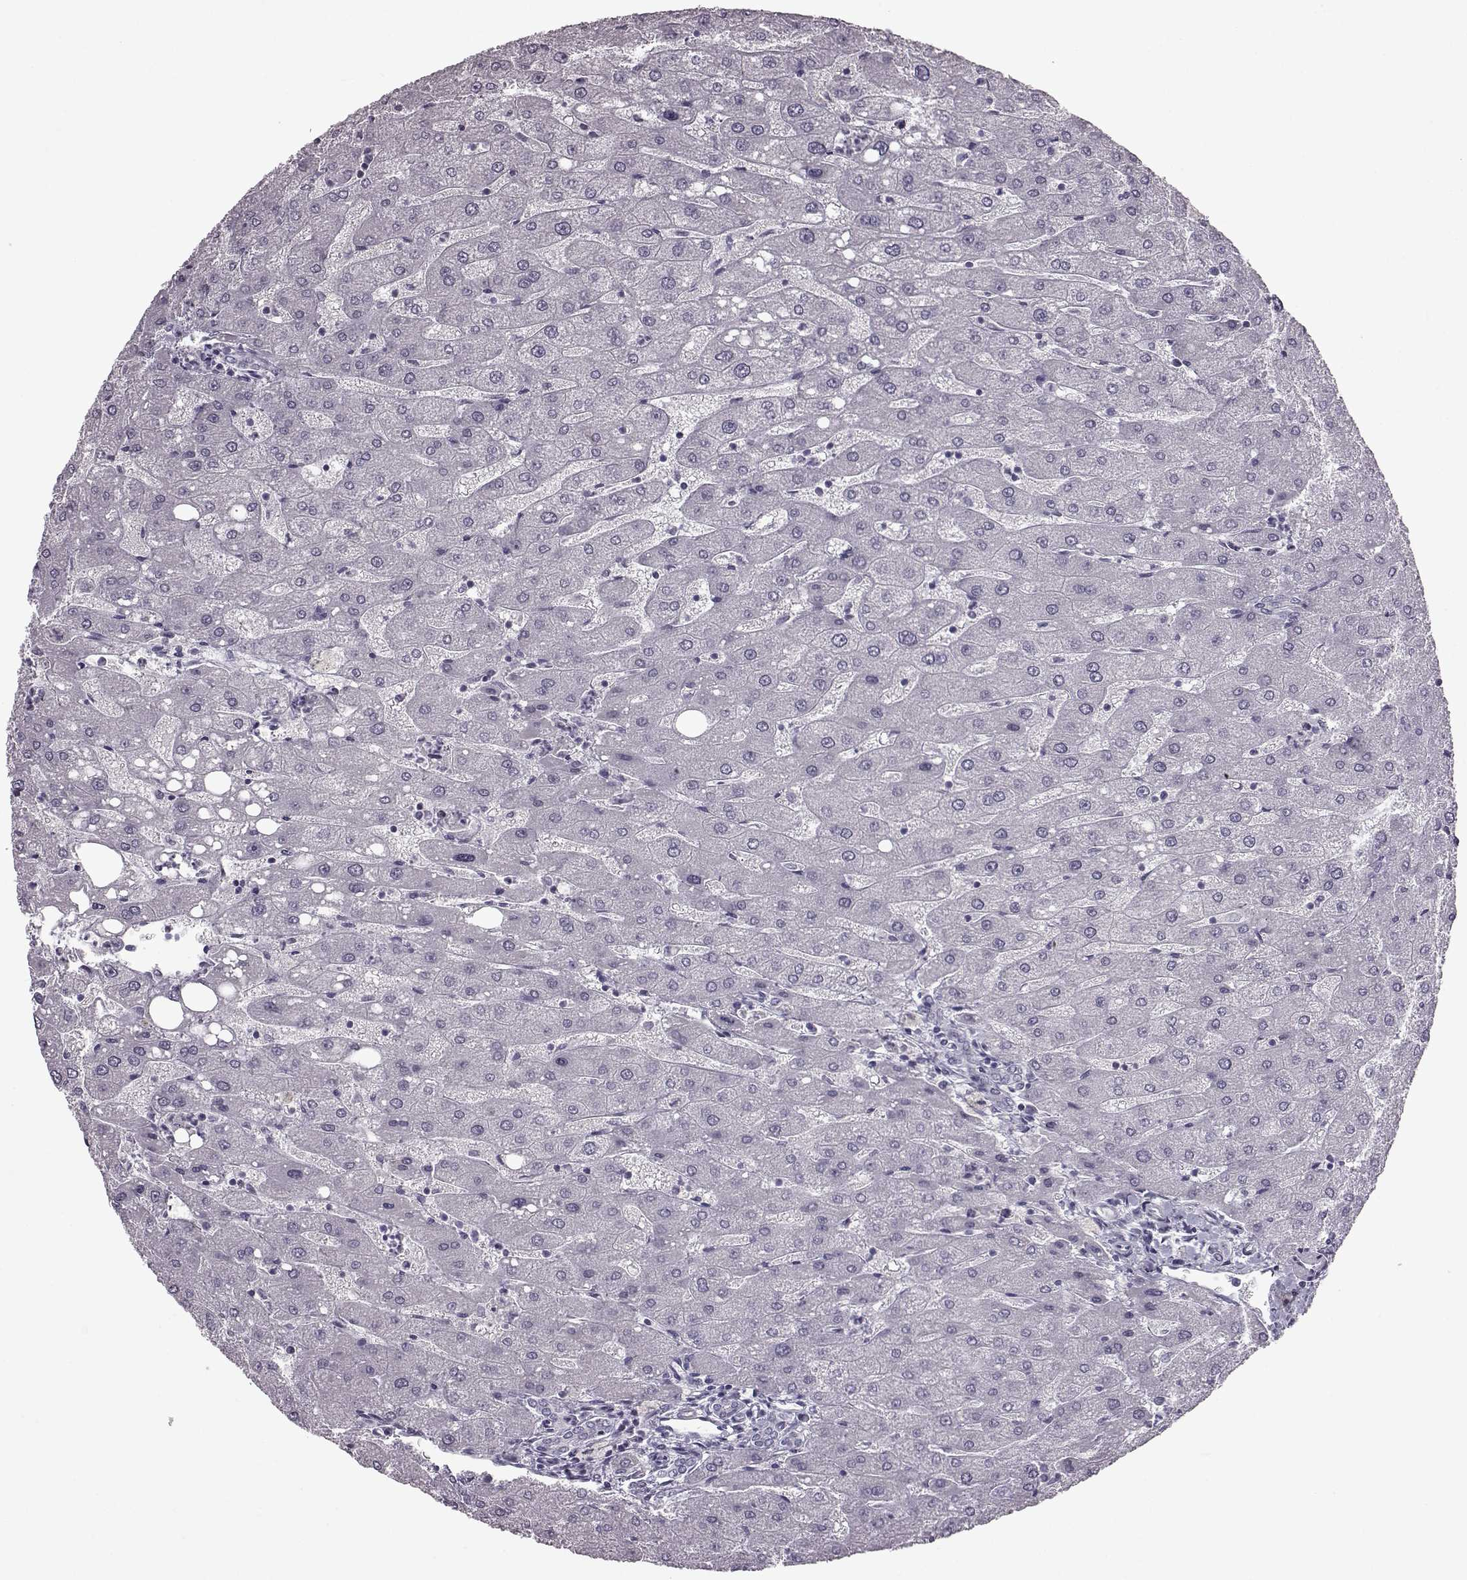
{"staining": {"intensity": "negative", "quantity": "none", "location": "none"}, "tissue": "liver", "cell_type": "Cholangiocytes", "image_type": "normal", "snomed": [{"axis": "morphology", "description": "Normal tissue, NOS"}, {"axis": "topography", "description": "Liver"}], "caption": "The IHC photomicrograph has no significant expression in cholangiocytes of liver. Brightfield microscopy of immunohistochemistry stained with DAB (3,3'-diaminobenzidine) (brown) and hematoxylin (blue), captured at high magnification.", "gene": "SLC28A2", "patient": {"sex": "male", "age": 67}}